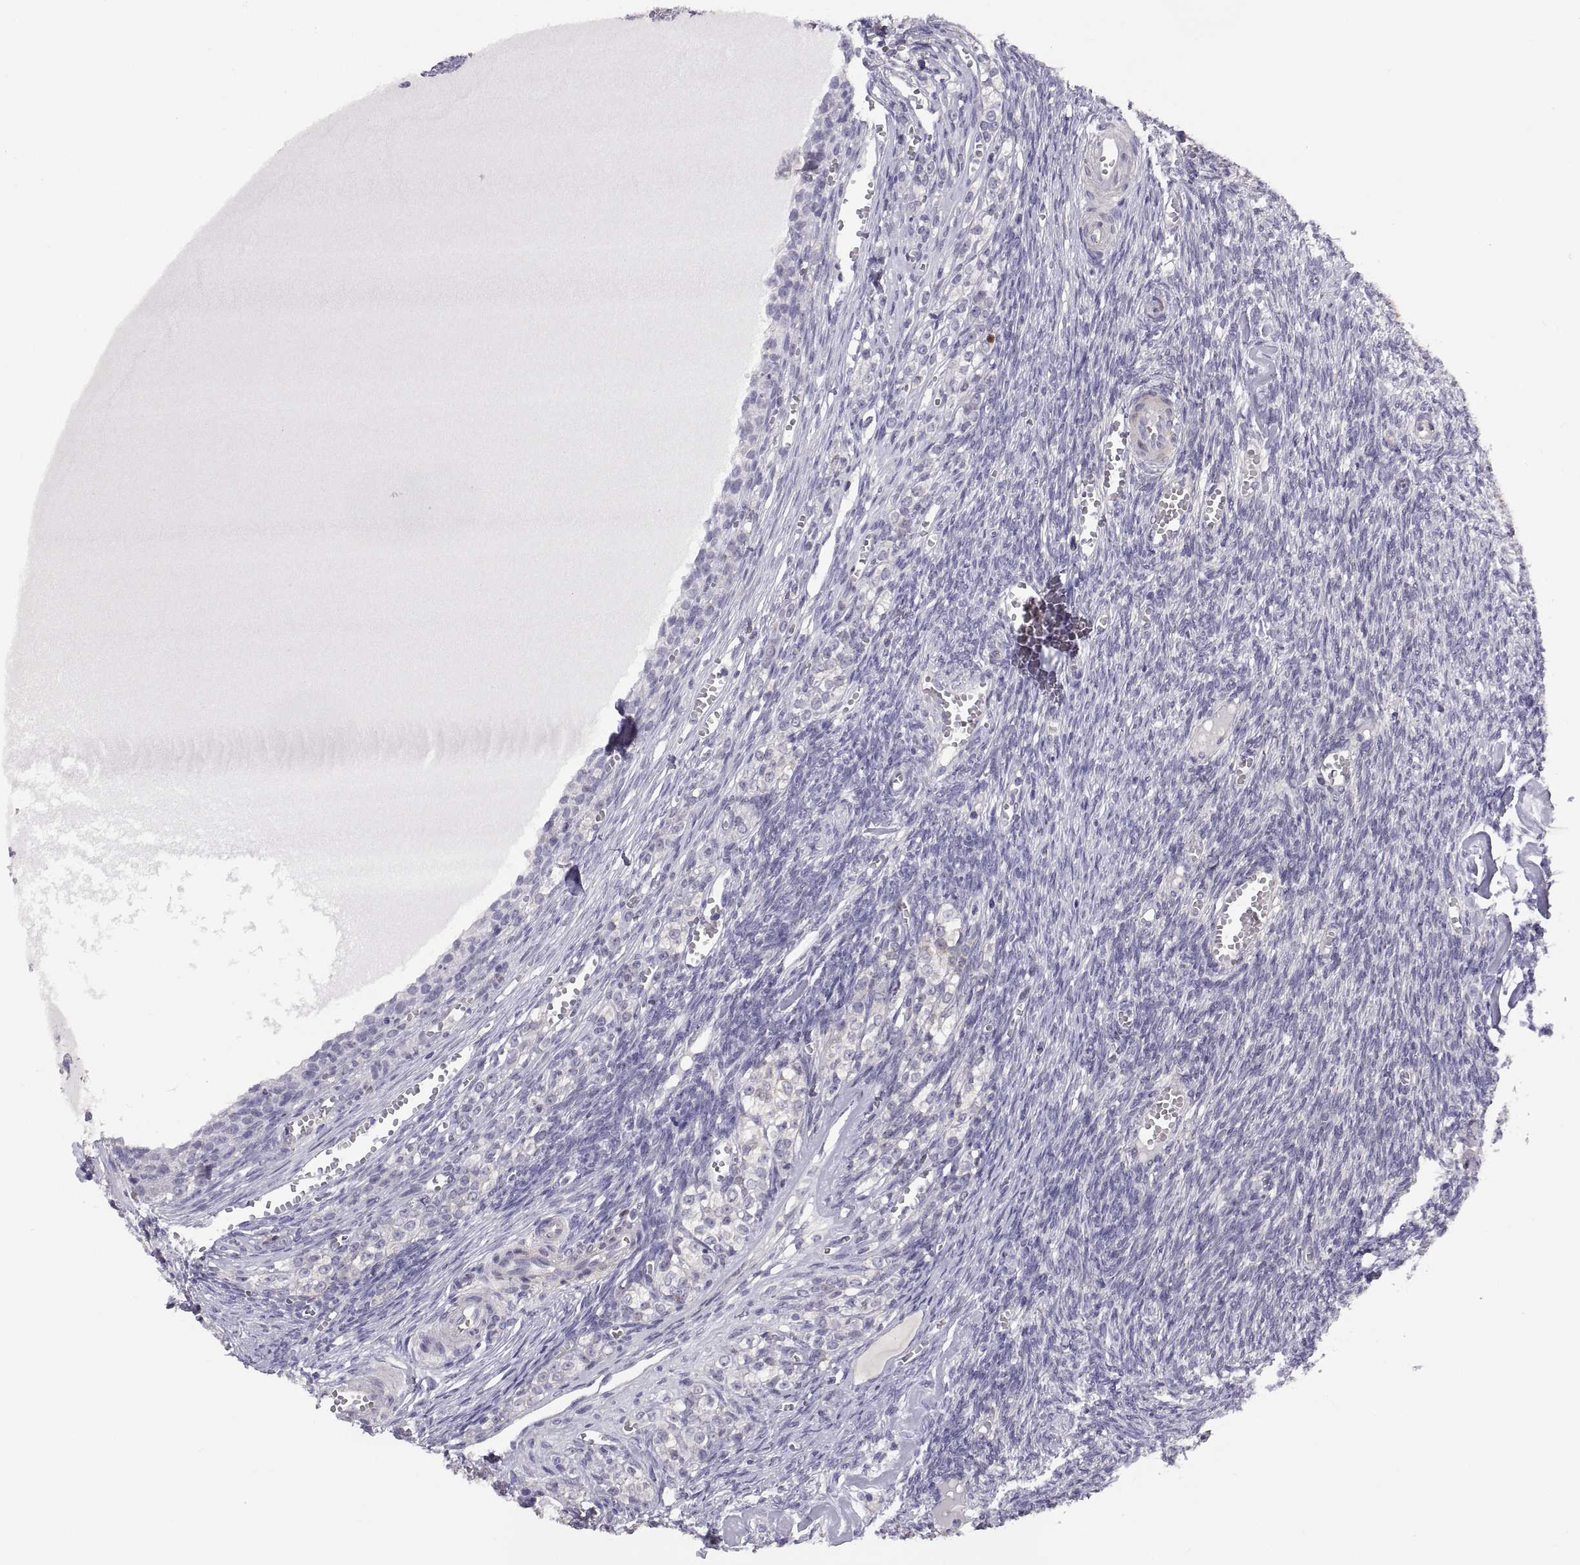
{"staining": {"intensity": "moderate", "quantity": "25%-75%", "location": "cytoplasmic/membranous"}, "tissue": "ovary", "cell_type": "Follicle cells", "image_type": "normal", "snomed": [{"axis": "morphology", "description": "Normal tissue, NOS"}, {"axis": "topography", "description": "Ovary"}], "caption": "High-magnification brightfield microscopy of benign ovary stained with DAB (brown) and counterstained with hematoxylin (blue). follicle cells exhibit moderate cytoplasmic/membranous staining is appreciated in approximately25%-75% of cells.", "gene": "STRC", "patient": {"sex": "female", "age": 43}}